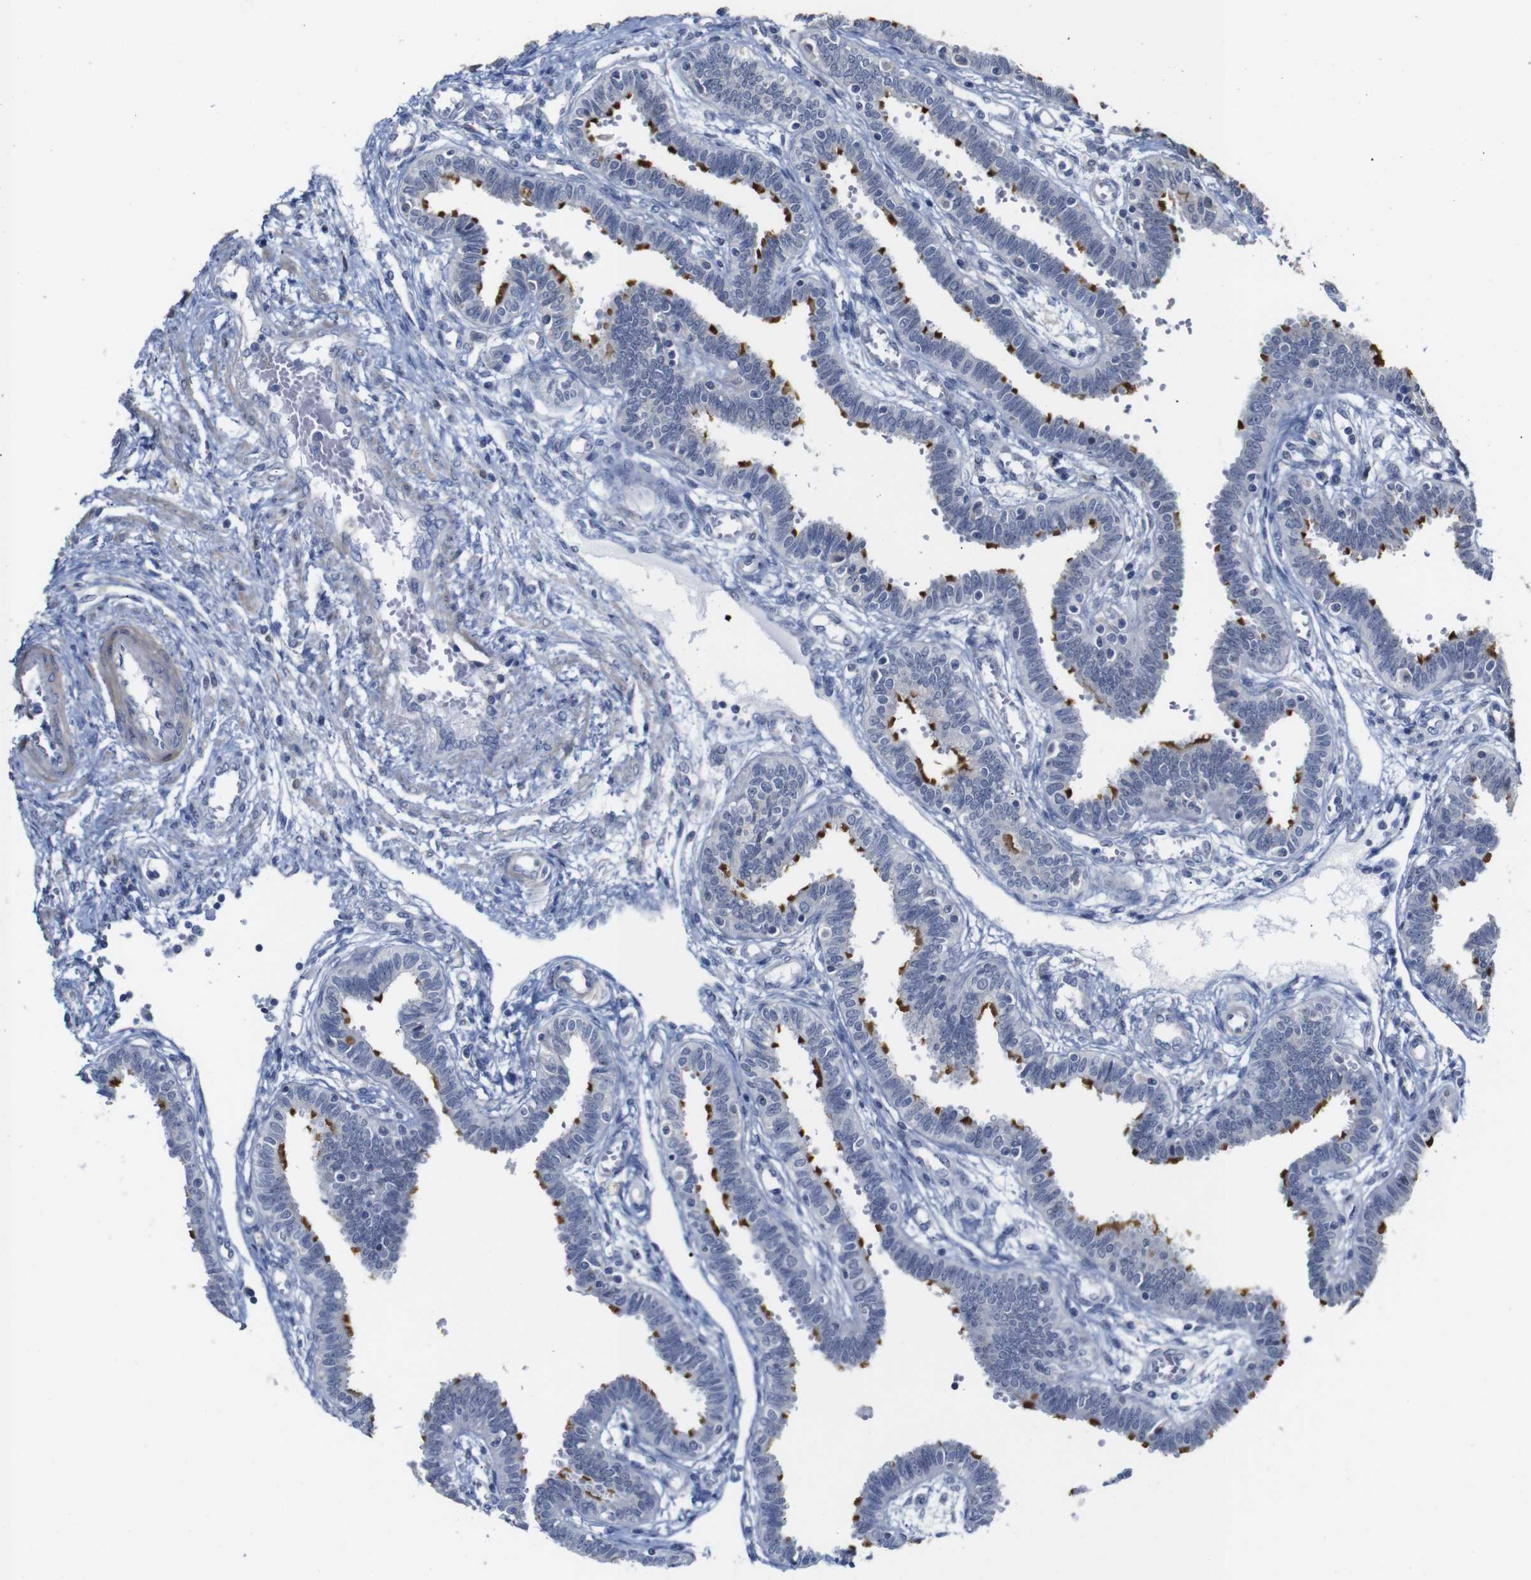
{"staining": {"intensity": "strong", "quantity": "25%-75%", "location": "cytoplasmic/membranous"}, "tissue": "fallopian tube", "cell_type": "Glandular cells", "image_type": "normal", "snomed": [{"axis": "morphology", "description": "Normal tissue, NOS"}, {"axis": "topography", "description": "Fallopian tube"}], "caption": "Immunohistochemistry staining of unremarkable fallopian tube, which displays high levels of strong cytoplasmic/membranous positivity in about 25%-75% of glandular cells indicating strong cytoplasmic/membranous protein positivity. The staining was performed using DAB (3,3'-diaminobenzidine) (brown) for protein detection and nuclei were counterstained in hematoxylin (blue).", "gene": "TCEAL9", "patient": {"sex": "female", "age": 32}}